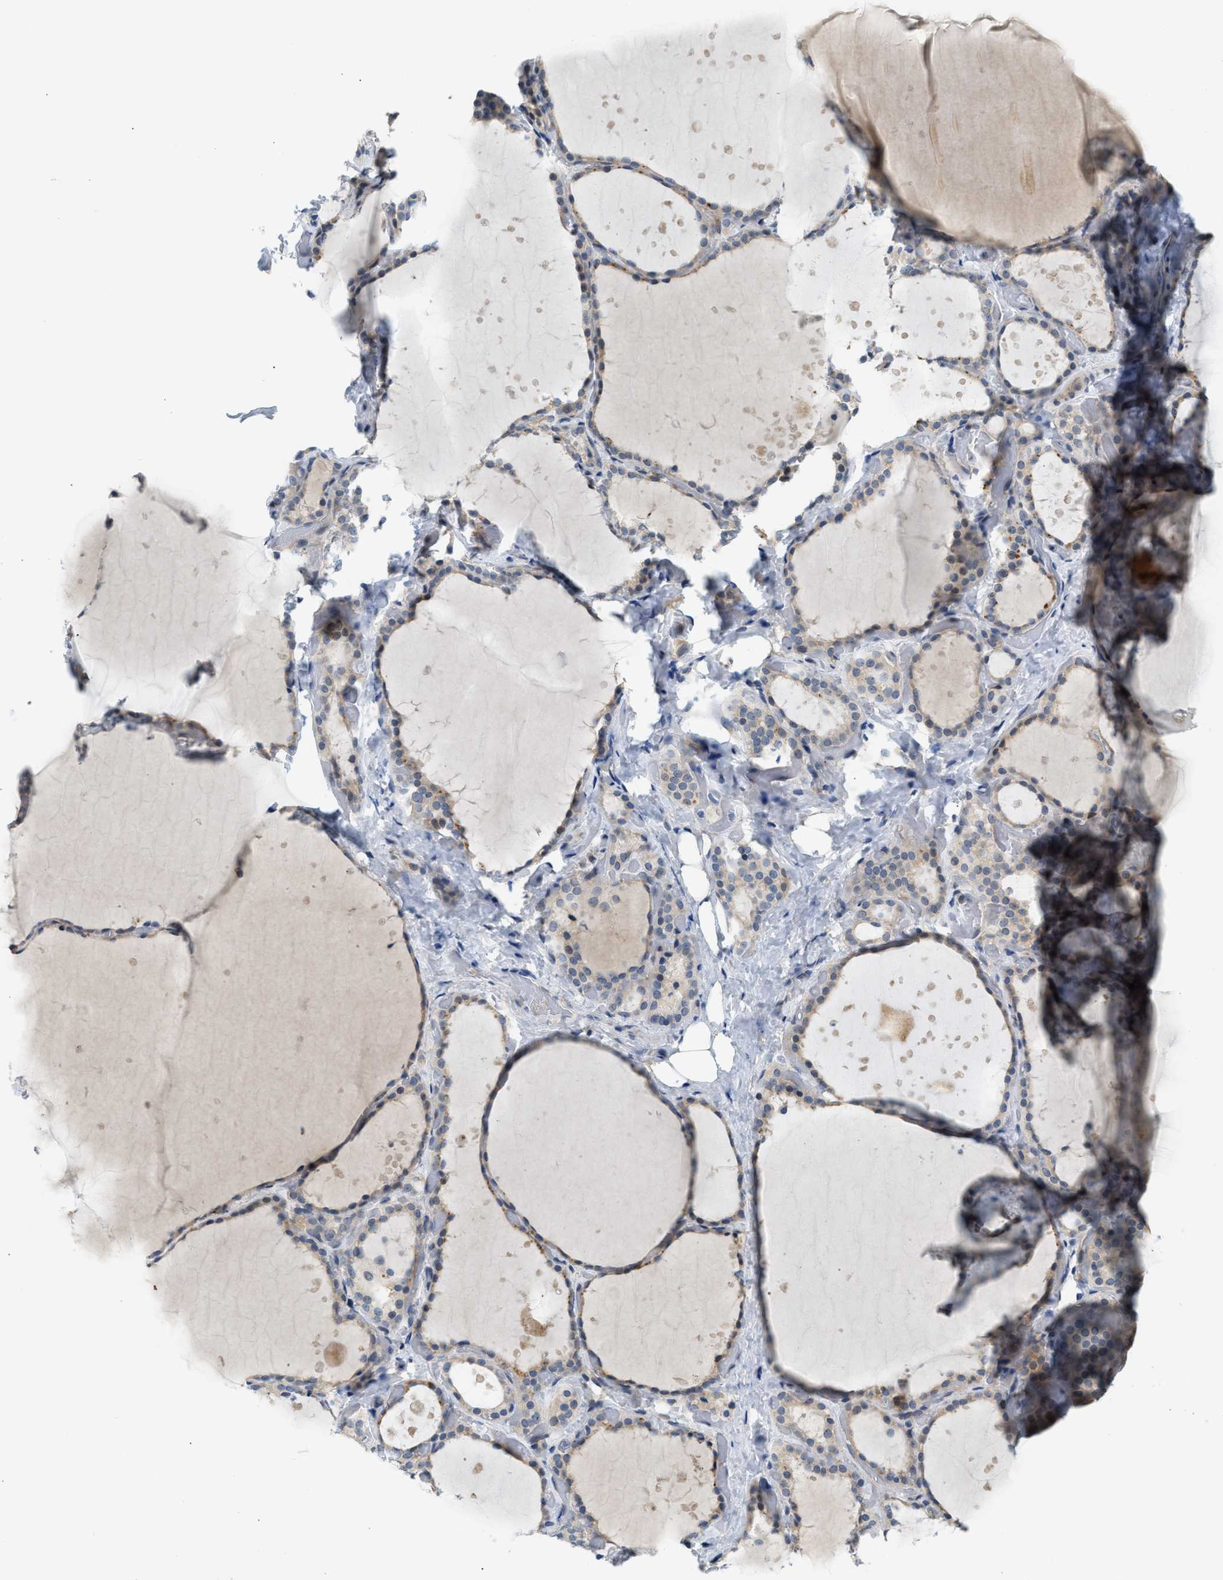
{"staining": {"intensity": "weak", "quantity": "25%-75%", "location": "cytoplasmic/membranous"}, "tissue": "thyroid gland", "cell_type": "Glandular cells", "image_type": "normal", "snomed": [{"axis": "morphology", "description": "Normal tissue, NOS"}, {"axis": "topography", "description": "Thyroid gland"}], "caption": "Immunohistochemical staining of unremarkable thyroid gland shows weak cytoplasmic/membranous protein positivity in about 25%-75% of glandular cells.", "gene": "KCNC2", "patient": {"sex": "female", "age": 44}}